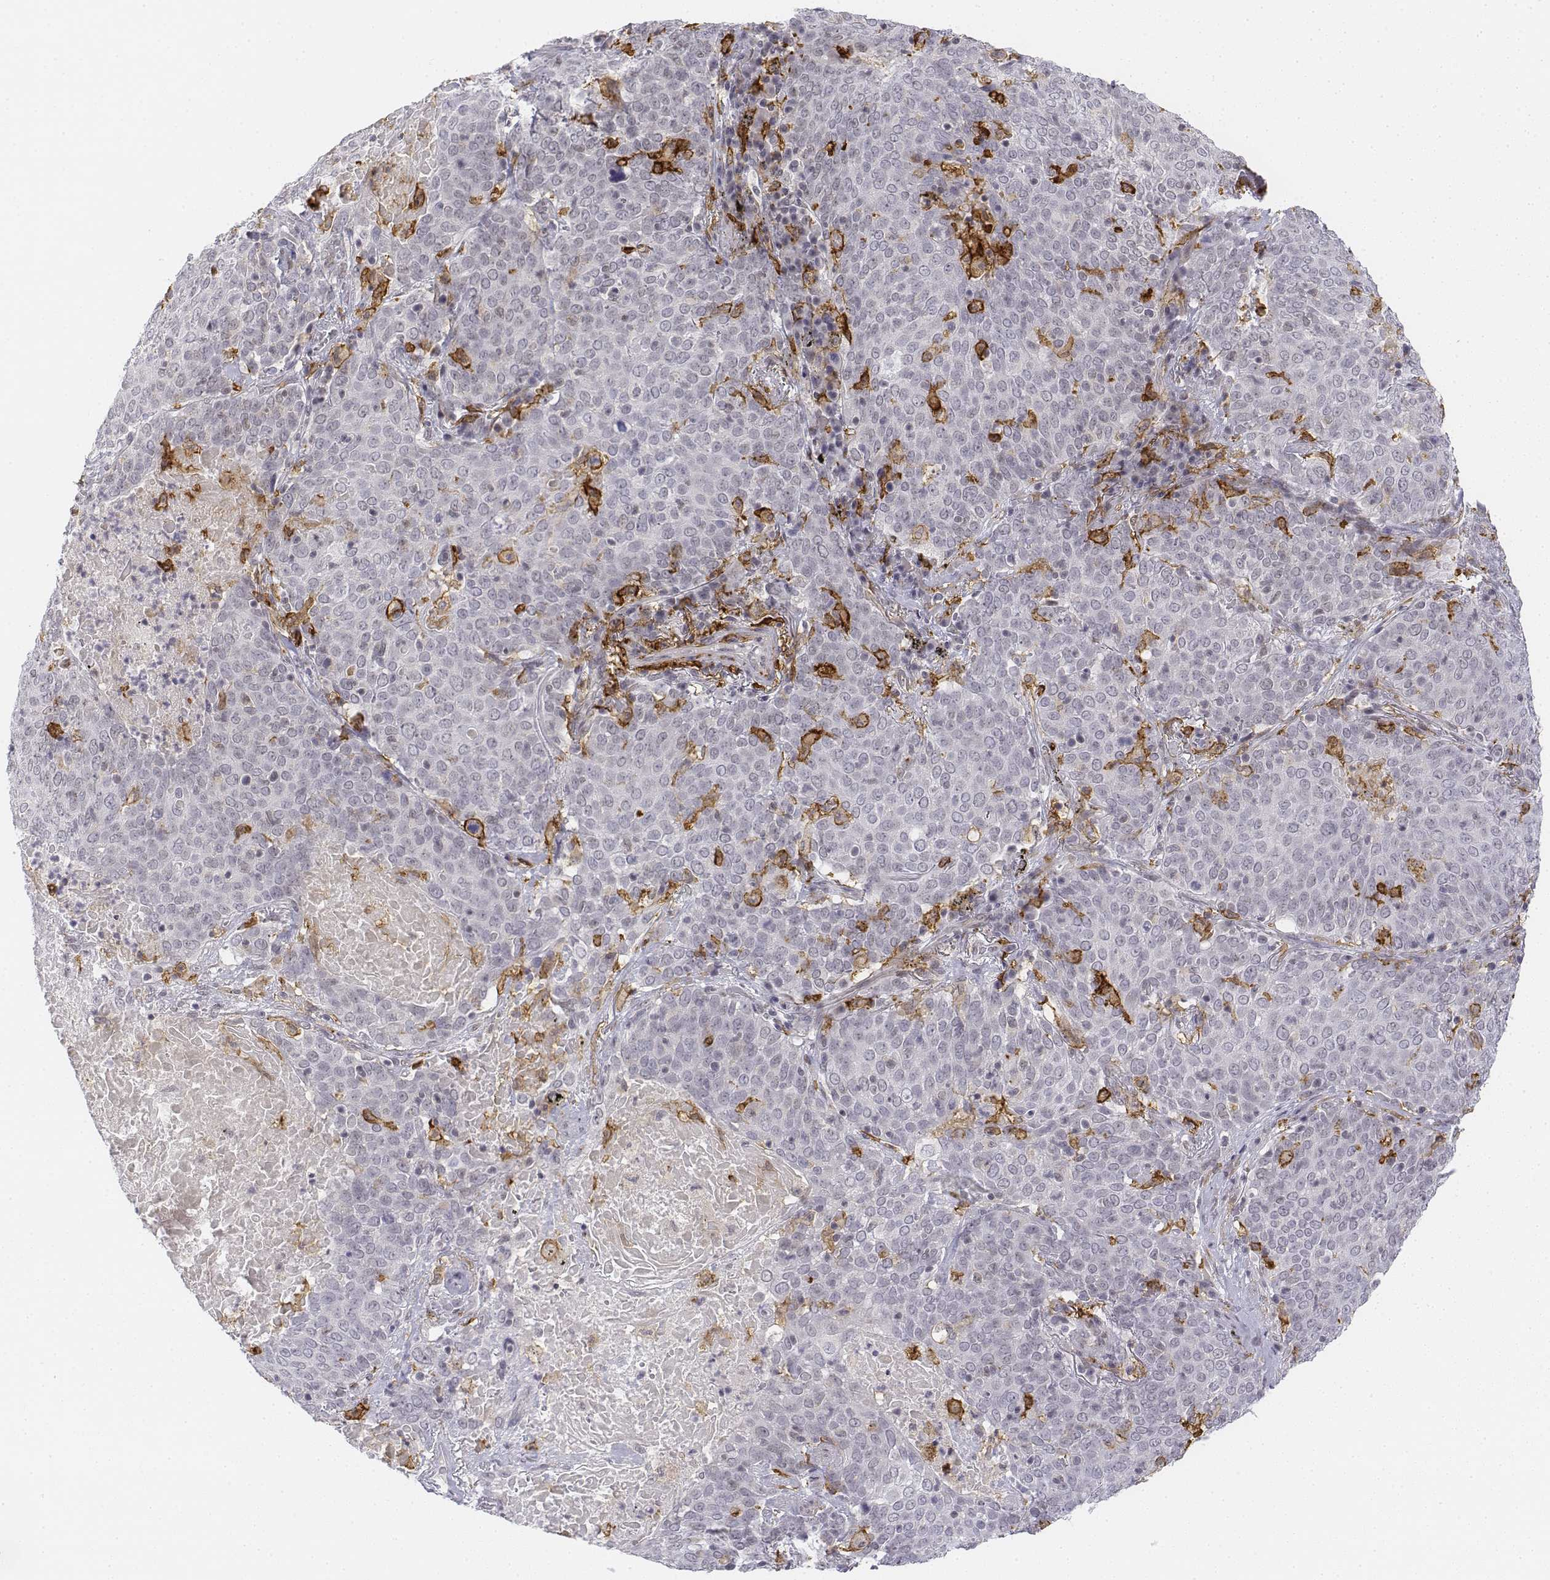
{"staining": {"intensity": "negative", "quantity": "none", "location": "none"}, "tissue": "lung cancer", "cell_type": "Tumor cells", "image_type": "cancer", "snomed": [{"axis": "morphology", "description": "Squamous cell carcinoma, NOS"}, {"axis": "topography", "description": "Lung"}], "caption": "Tumor cells are negative for protein expression in human lung squamous cell carcinoma.", "gene": "CD14", "patient": {"sex": "male", "age": 82}}